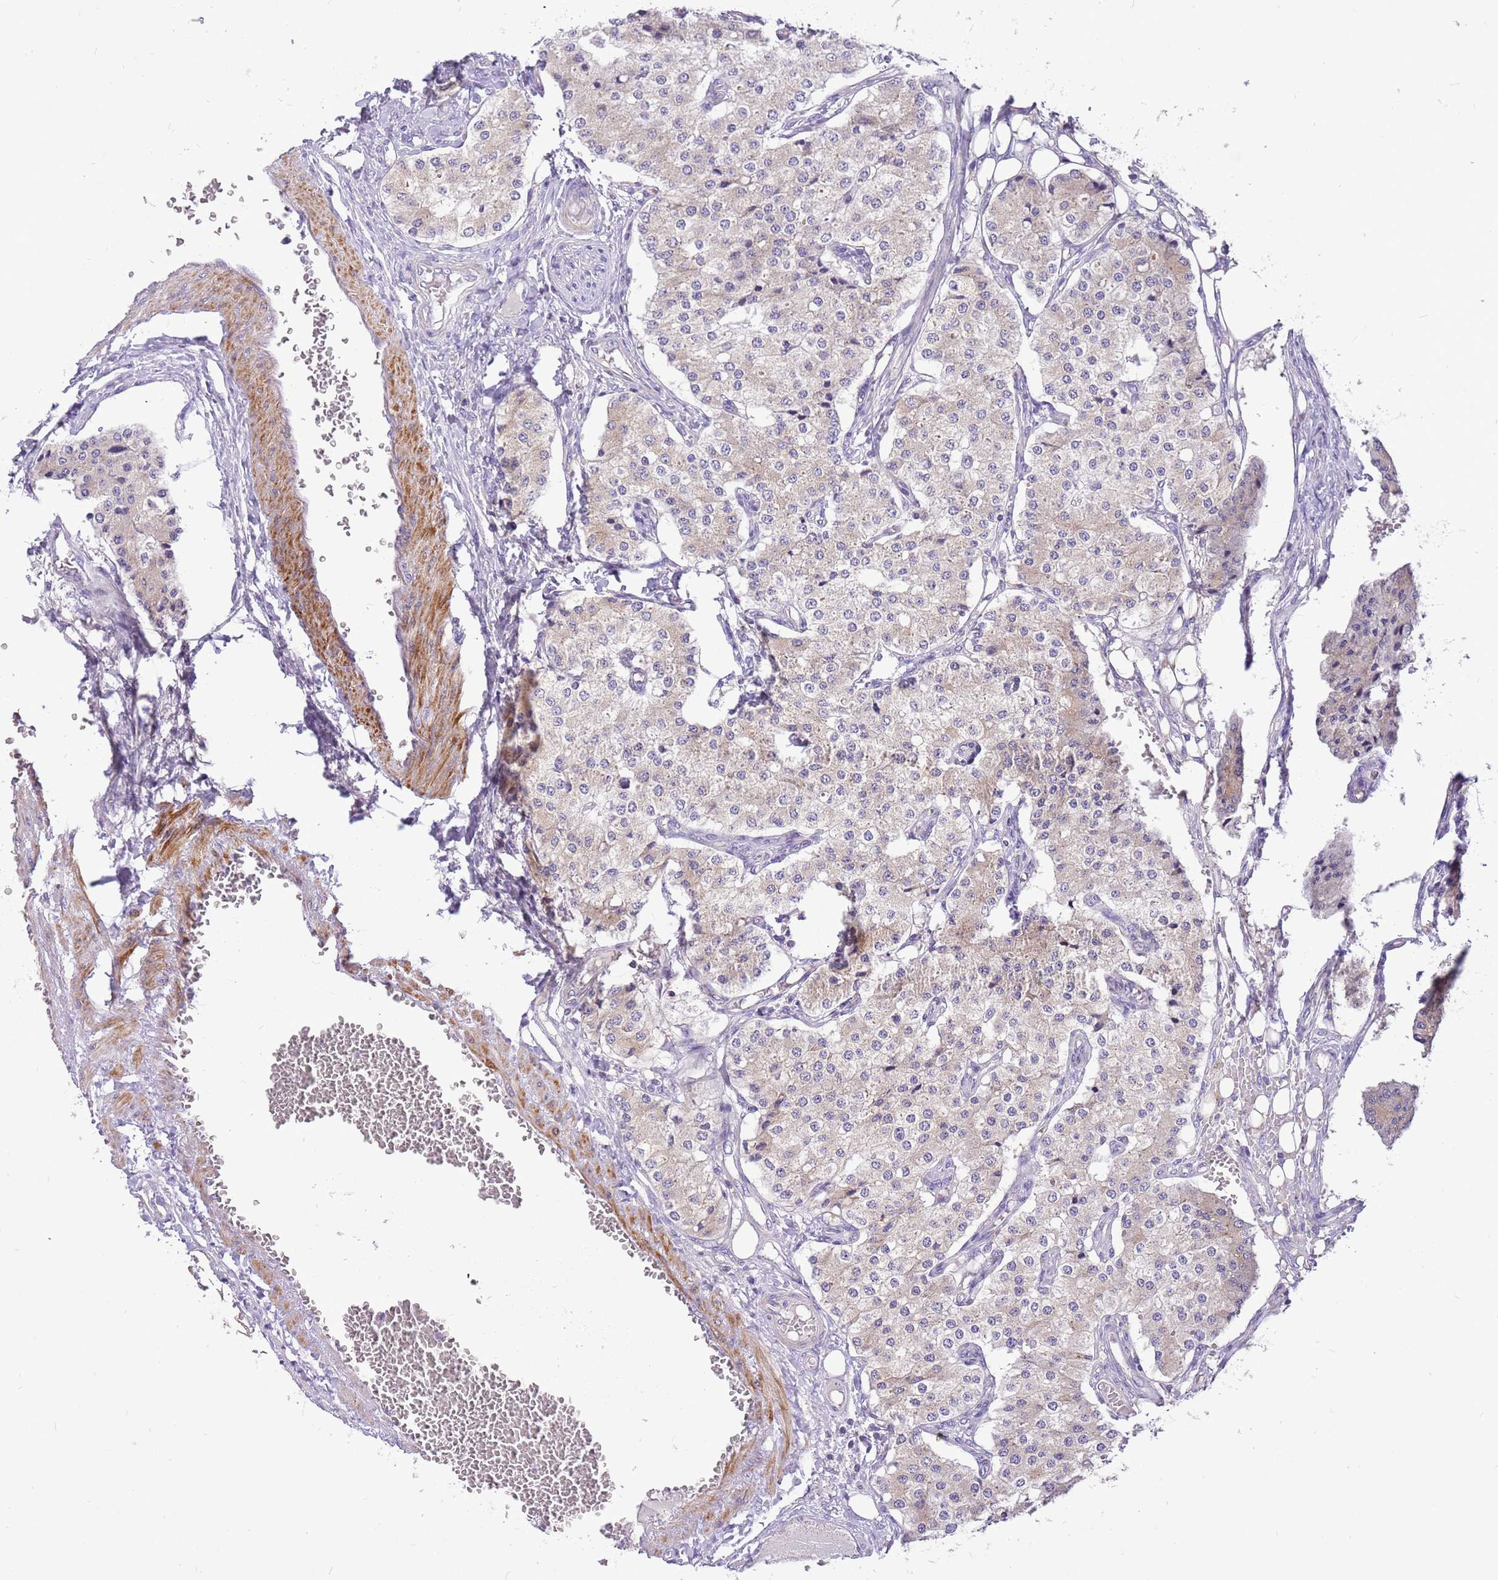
{"staining": {"intensity": "weak", "quantity": "25%-75%", "location": "cytoplasmic/membranous"}, "tissue": "carcinoid", "cell_type": "Tumor cells", "image_type": "cancer", "snomed": [{"axis": "morphology", "description": "Carcinoid, malignant, NOS"}, {"axis": "topography", "description": "Colon"}], "caption": "Malignant carcinoid tissue demonstrates weak cytoplasmic/membranous staining in approximately 25%-75% of tumor cells", "gene": "GLCE", "patient": {"sex": "female", "age": 52}}